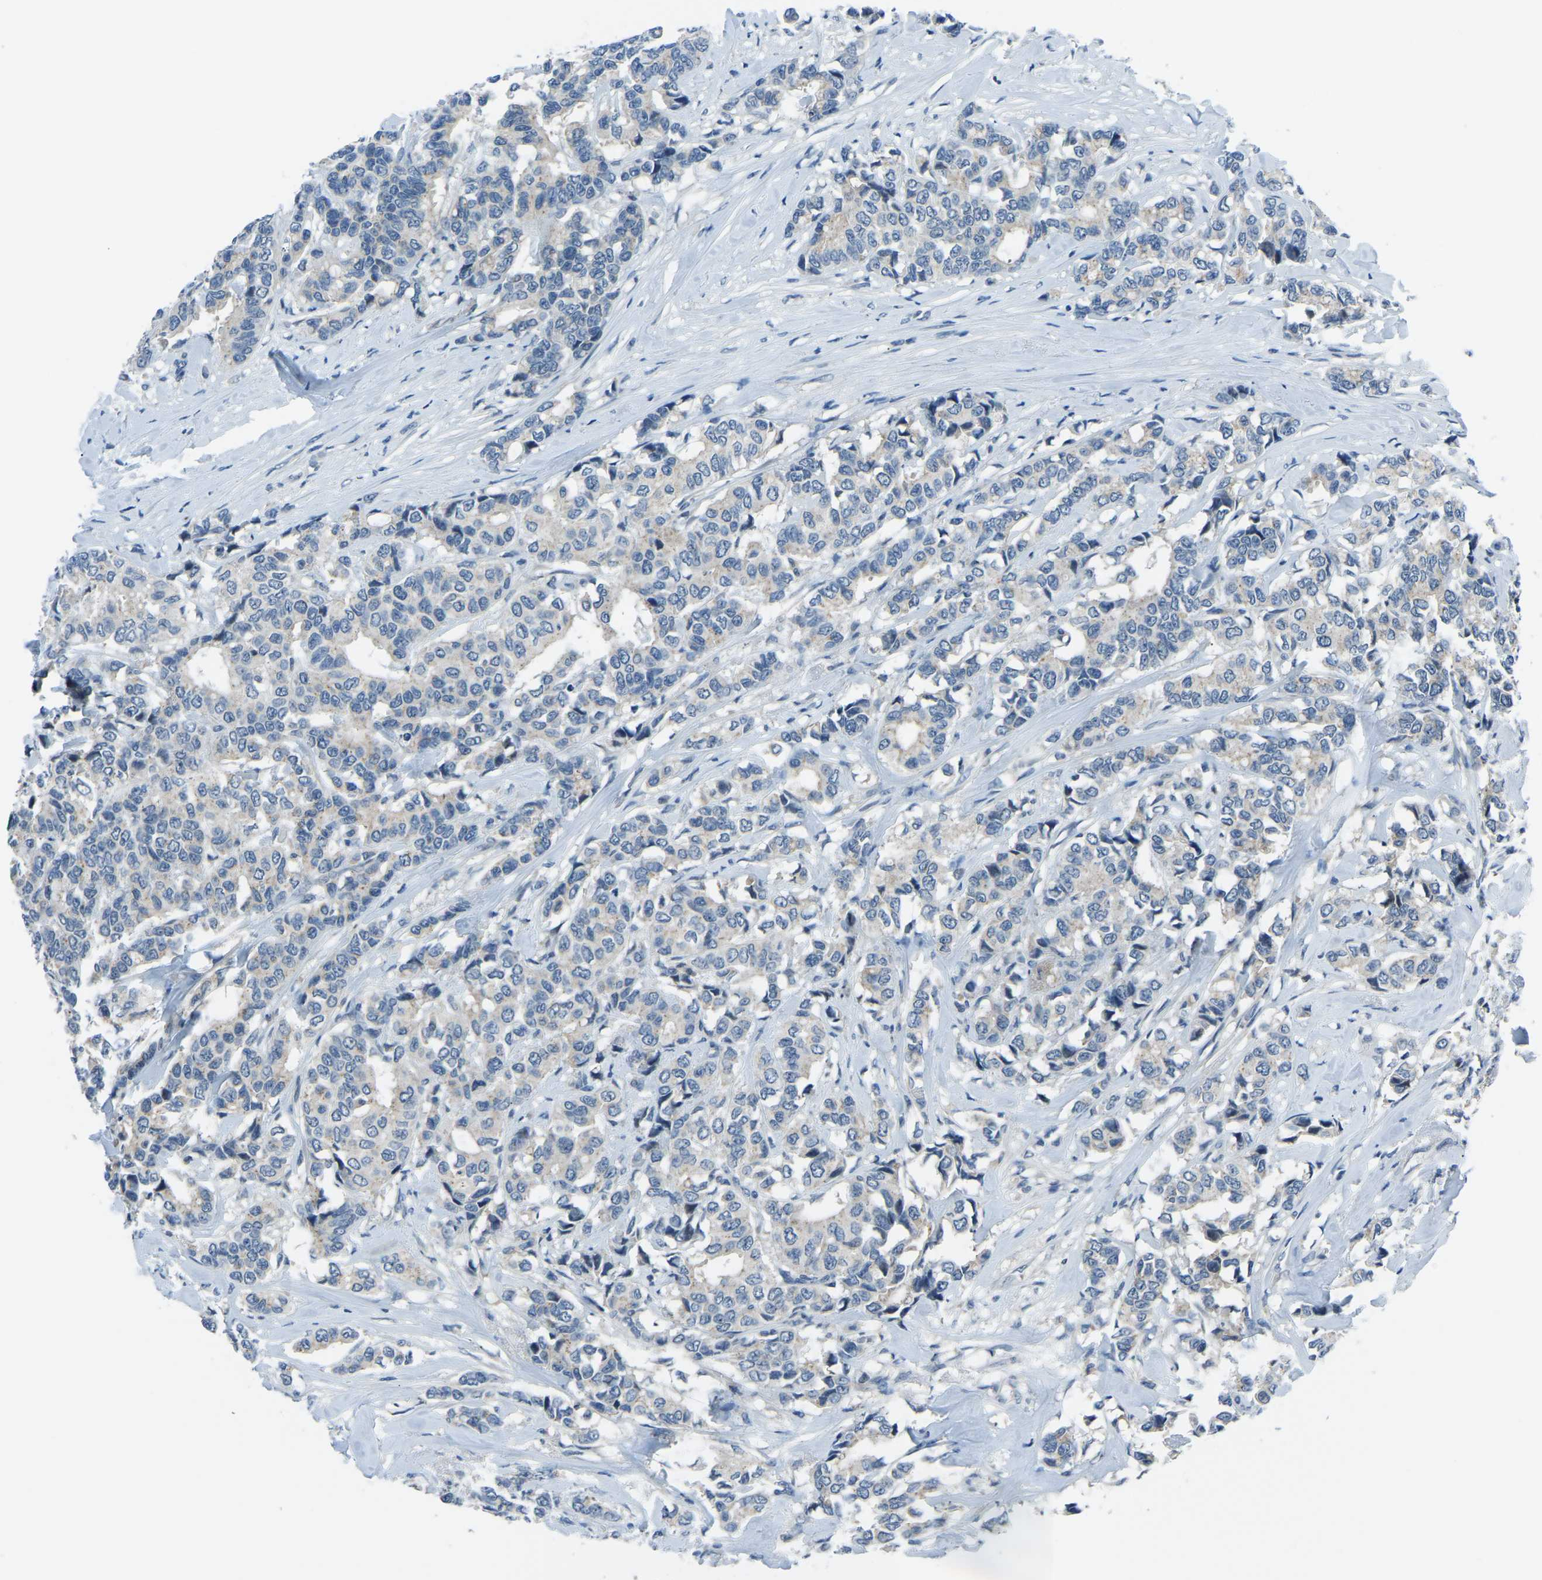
{"staining": {"intensity": "weak", "quantity": "<25%", "location": "cytoplasmic/membranous"}, "tissue": "breast cancer", "cell_type": "Tumor cells", "image_type": "cancer", "snomed": [{"axis": "morphology", "description": "Duct carcinoma"}, {"axis": "topography", "description": "Breast"}], "caption": "An IHC micrograph of infiltrating ductal carcinoma (breast) is shown. There is no staining in tumor cells of infiltrating ductal carcinoma (breast).", "gene": "RRP1", "patient": {"sex": "female", "age": 87}}